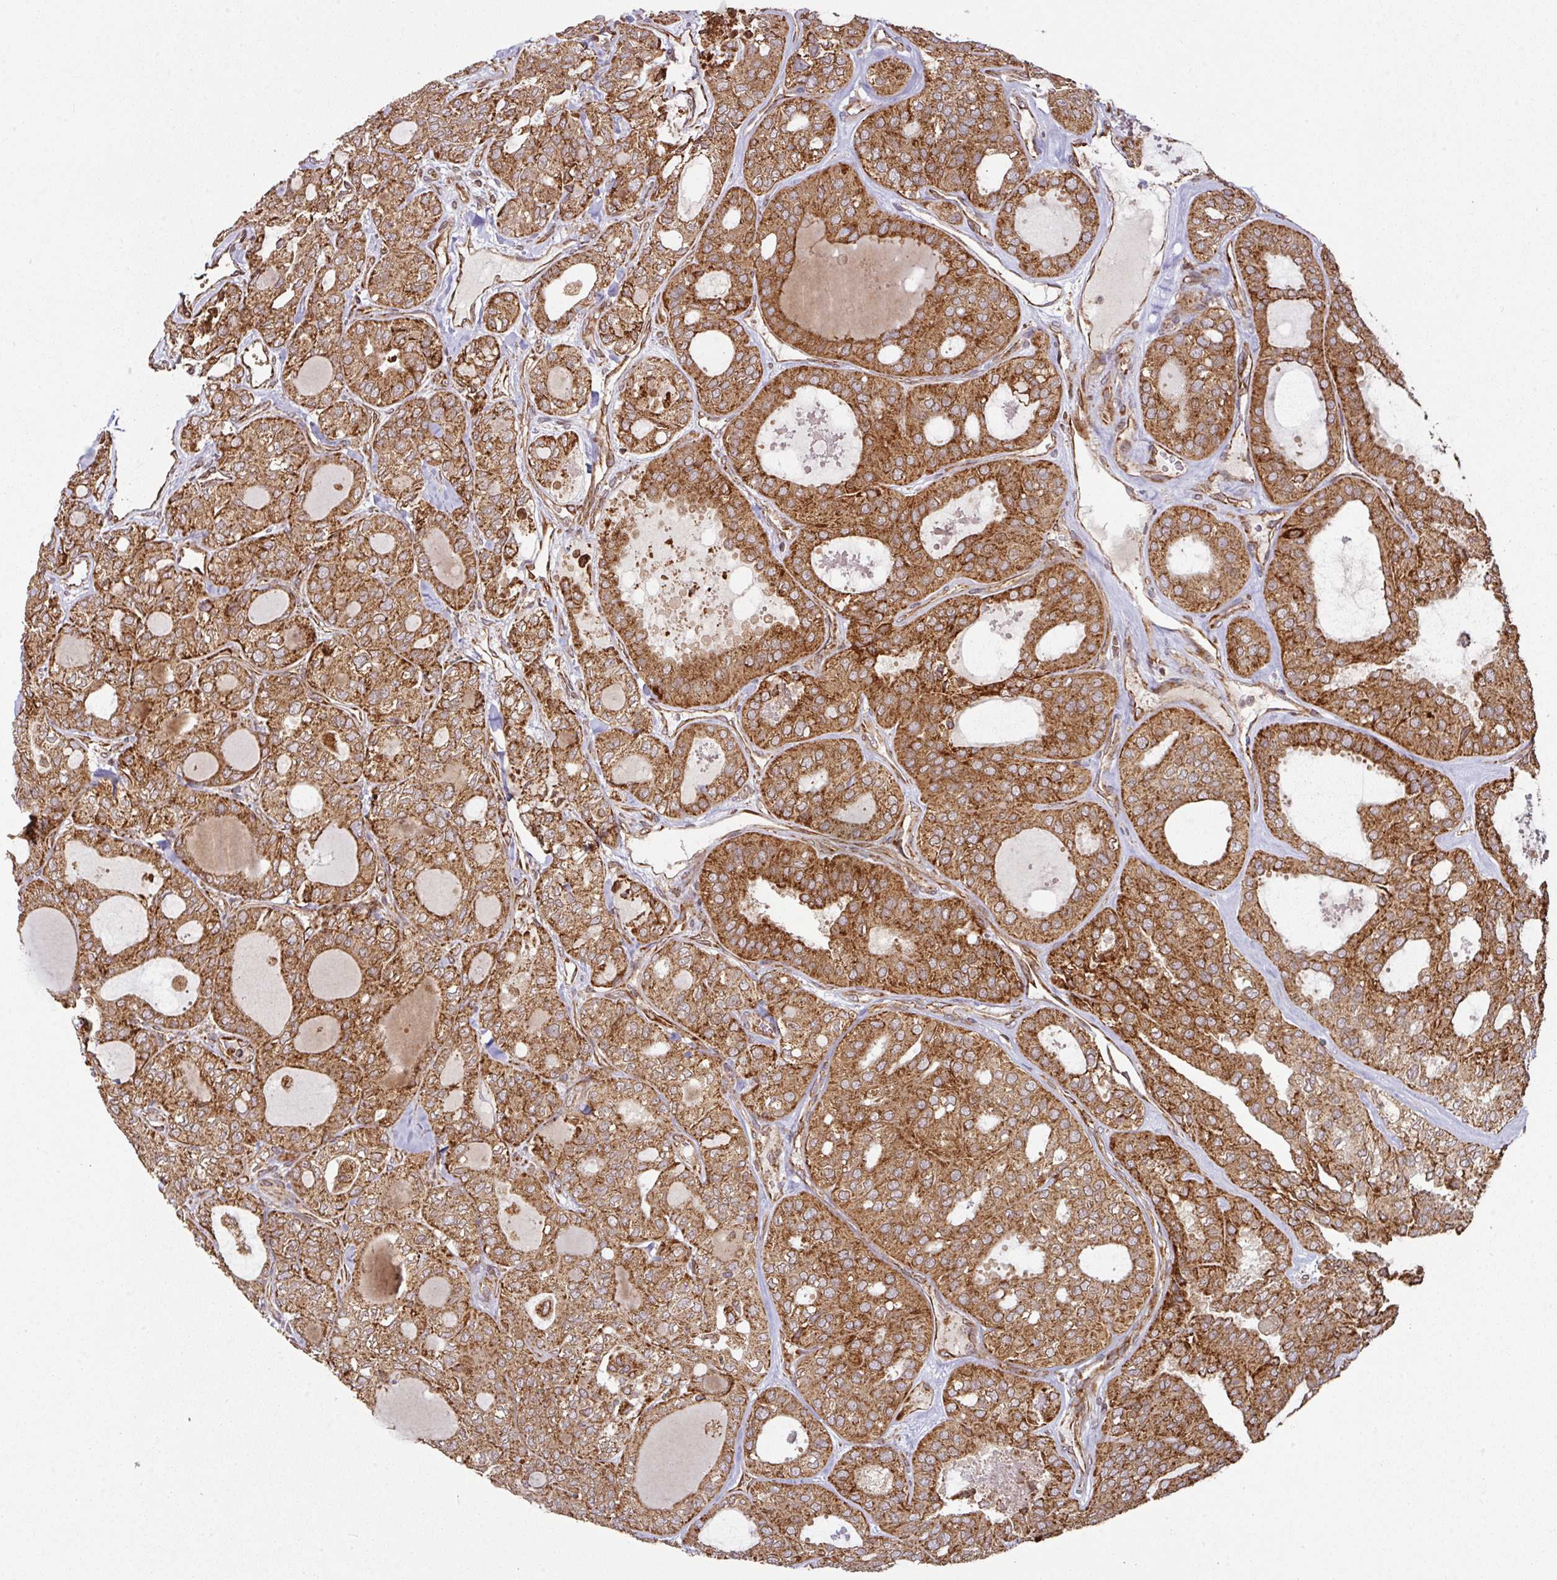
{"staining": {"intensity": "moderate", "quantity": ">75%", "location": "cytoplasmic/membranous"}, "tissue": "thyroid cancer", "cell_type": "Tumor cells", "image_type": "cancer", "snomed": [{"axis": "morphology", "description": "Follicular adenoma carcinoma, NOS"}, {"axis": "topography", "description": "Thyroid gland"}], "caption": "Immunohistochemistry (IHC) histopathology image of neoplastic tissue: thyroid follicular adenoma carcinoma stained using immunohistochemistry shows medium levels of moderate protein expression localized specifically in the cytoplasmic/membranous of tumor cells, appearing as a cytoplasmic/membranous brown color.", "gene": "TRAP1", "patient": {"sex": "male", "age": 75}}